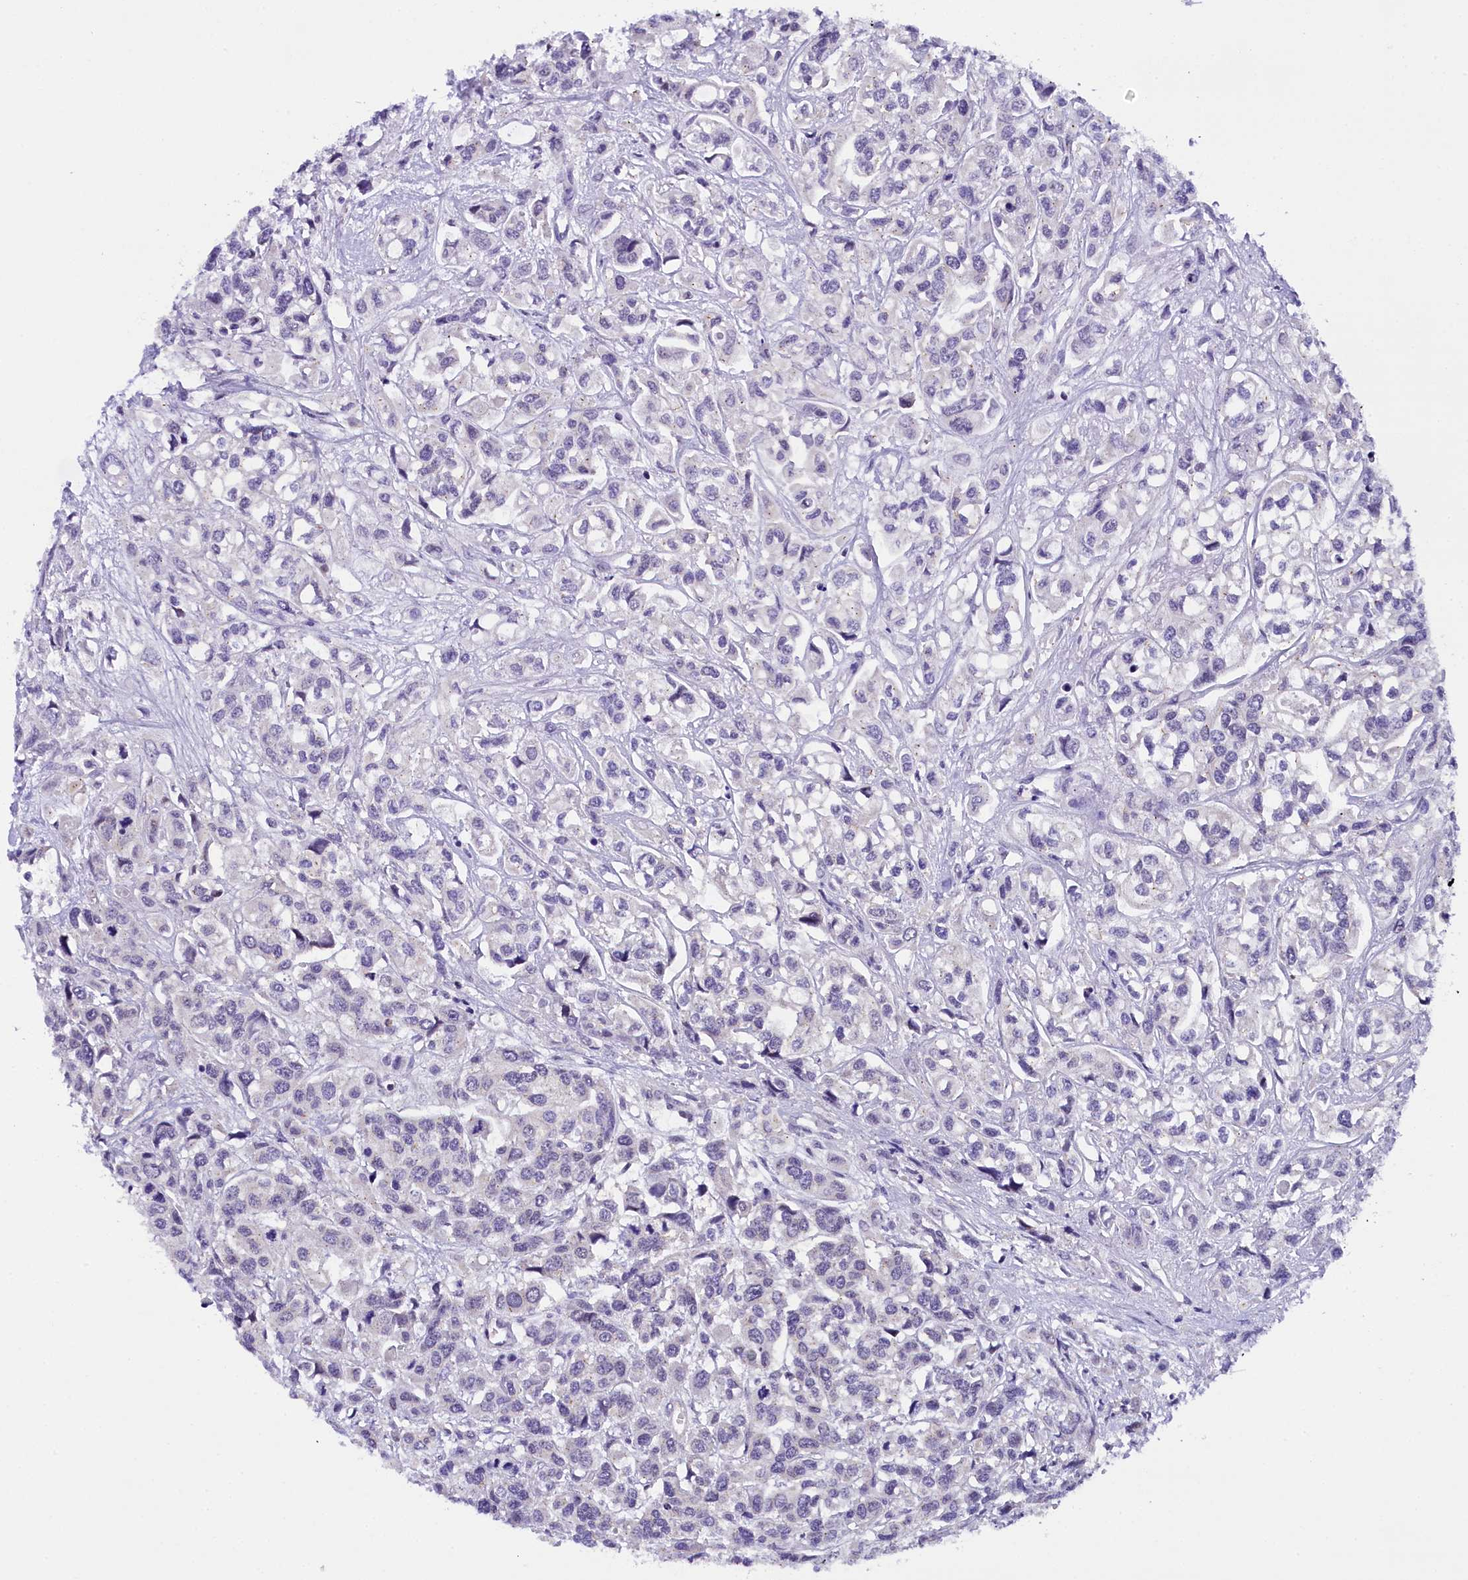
{"staining": {"intensity": "negative", "quantity": "none", "location": "none"}, "tissue": "urothelial cancer", "cell_type": "Tumor cells", "image_type": "cancer", "snomed": [{"axis": "morphology", "description": "Urothelial carcinoma, High grade"}, {"axis": "topography", "description": "Urinary bladder"}], "caption": "Histopathology image shows no protein staining in tumor cells of high-grade urothelial carcinoma tissue.", "gene": "IQCN", "patient": {"sex": "male", "age": 67}}